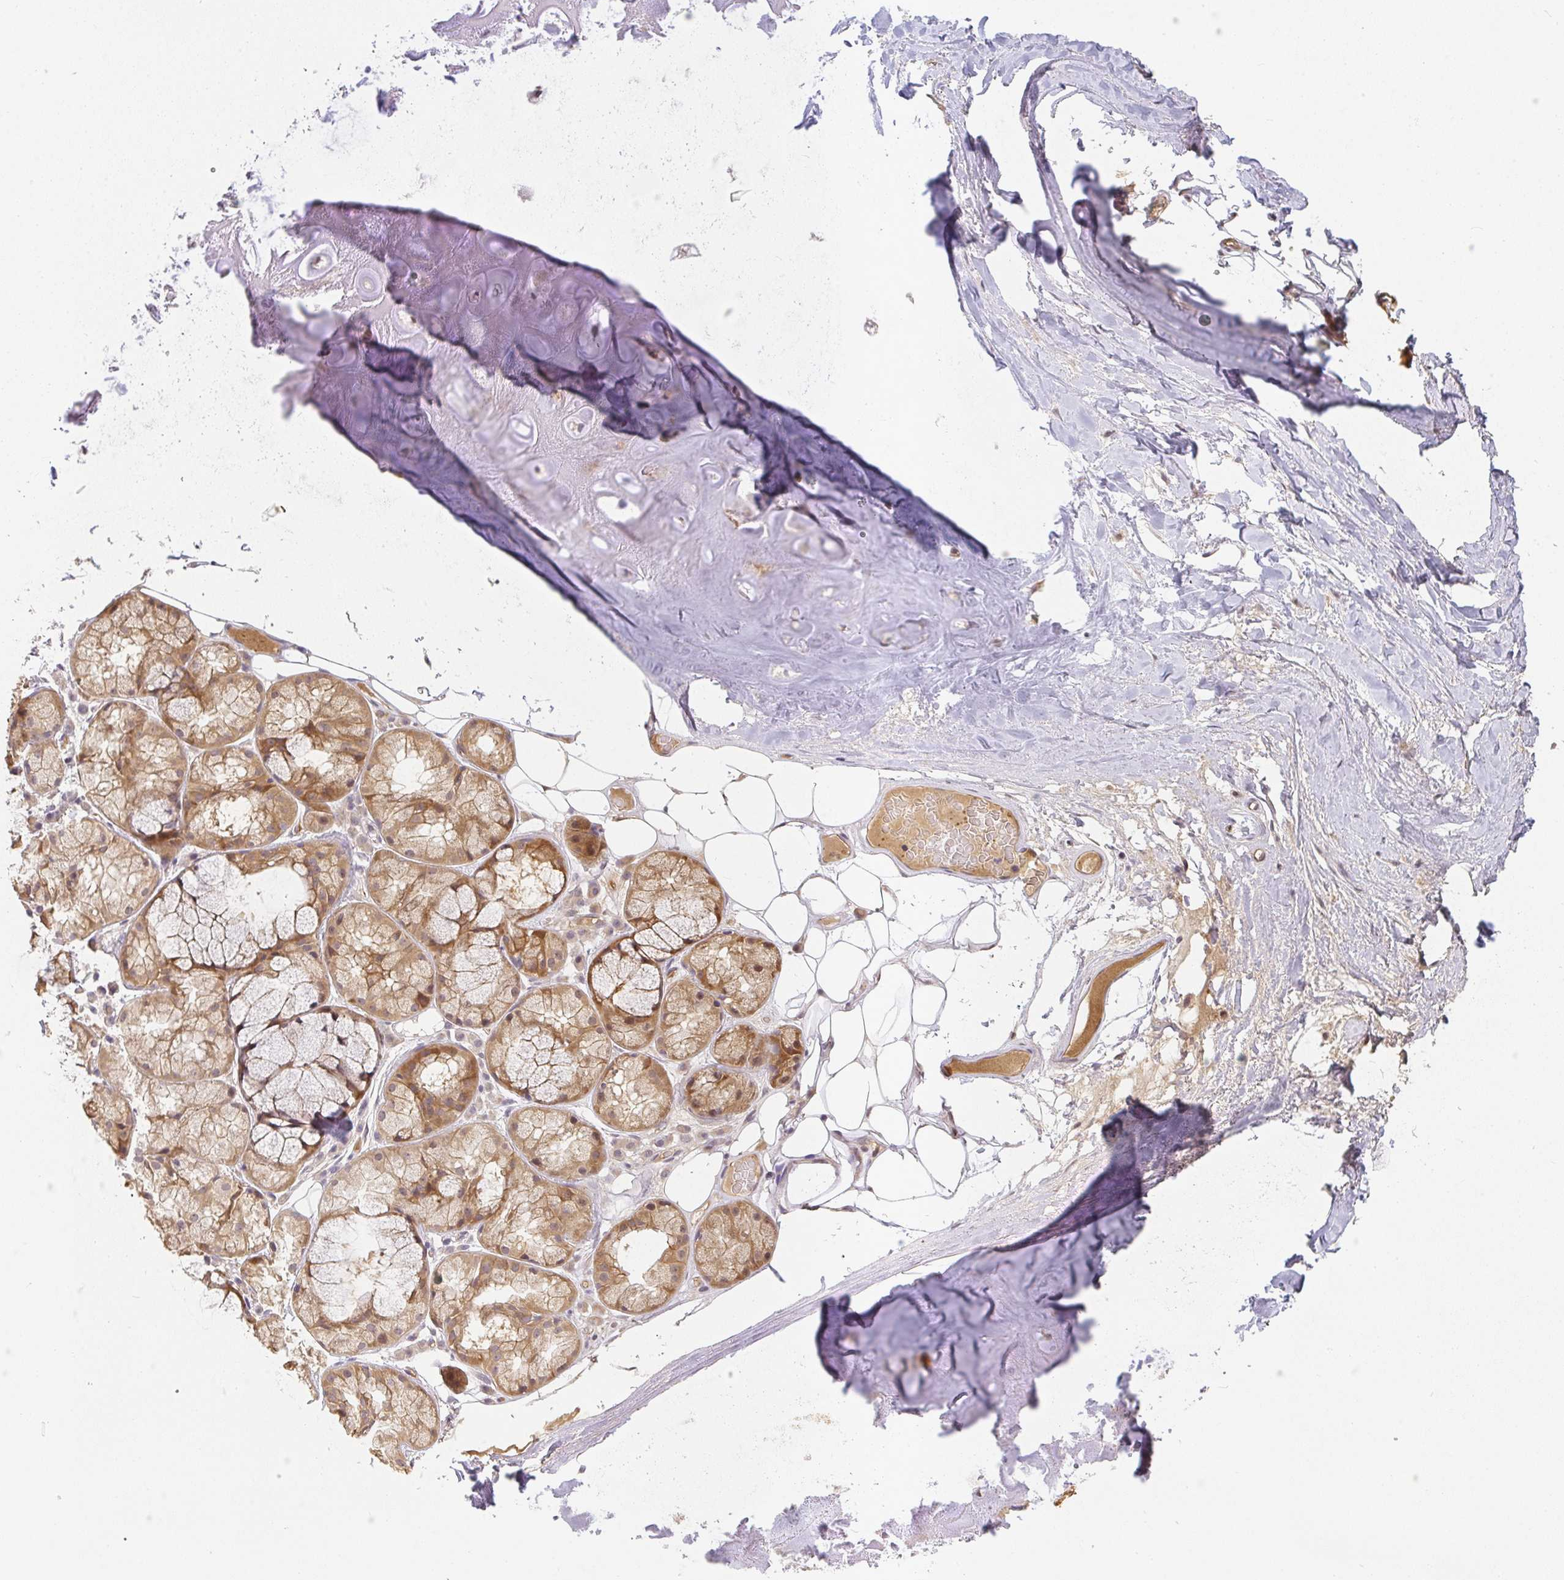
{"staining": {"intensity": "moderate", "quantity": "25%-75%", "location": "cytoplasmic/membranous"}, "tissue": "adipose tissue", "cell_type": "Adipocytes", "image_type": "normal", "snomed": [{"axis": "morphology", "description": "Normal tissue, NOS"}, {"axis": "topography", "description": "Lymph node"}, {"axis": "topography", "description": "Cartilage tissue"}, {"axis": "topography", "description": "Nasopharynx"}], "caption": "Brown immunohistochemical staining in benign adipose tissue demonstrates moderate cytoplasmic/membranous positivity in approximately 25%-75% of adipocytes.", "gene": "SLC35B3", "patient": {"sex": "male", "age": 63}}